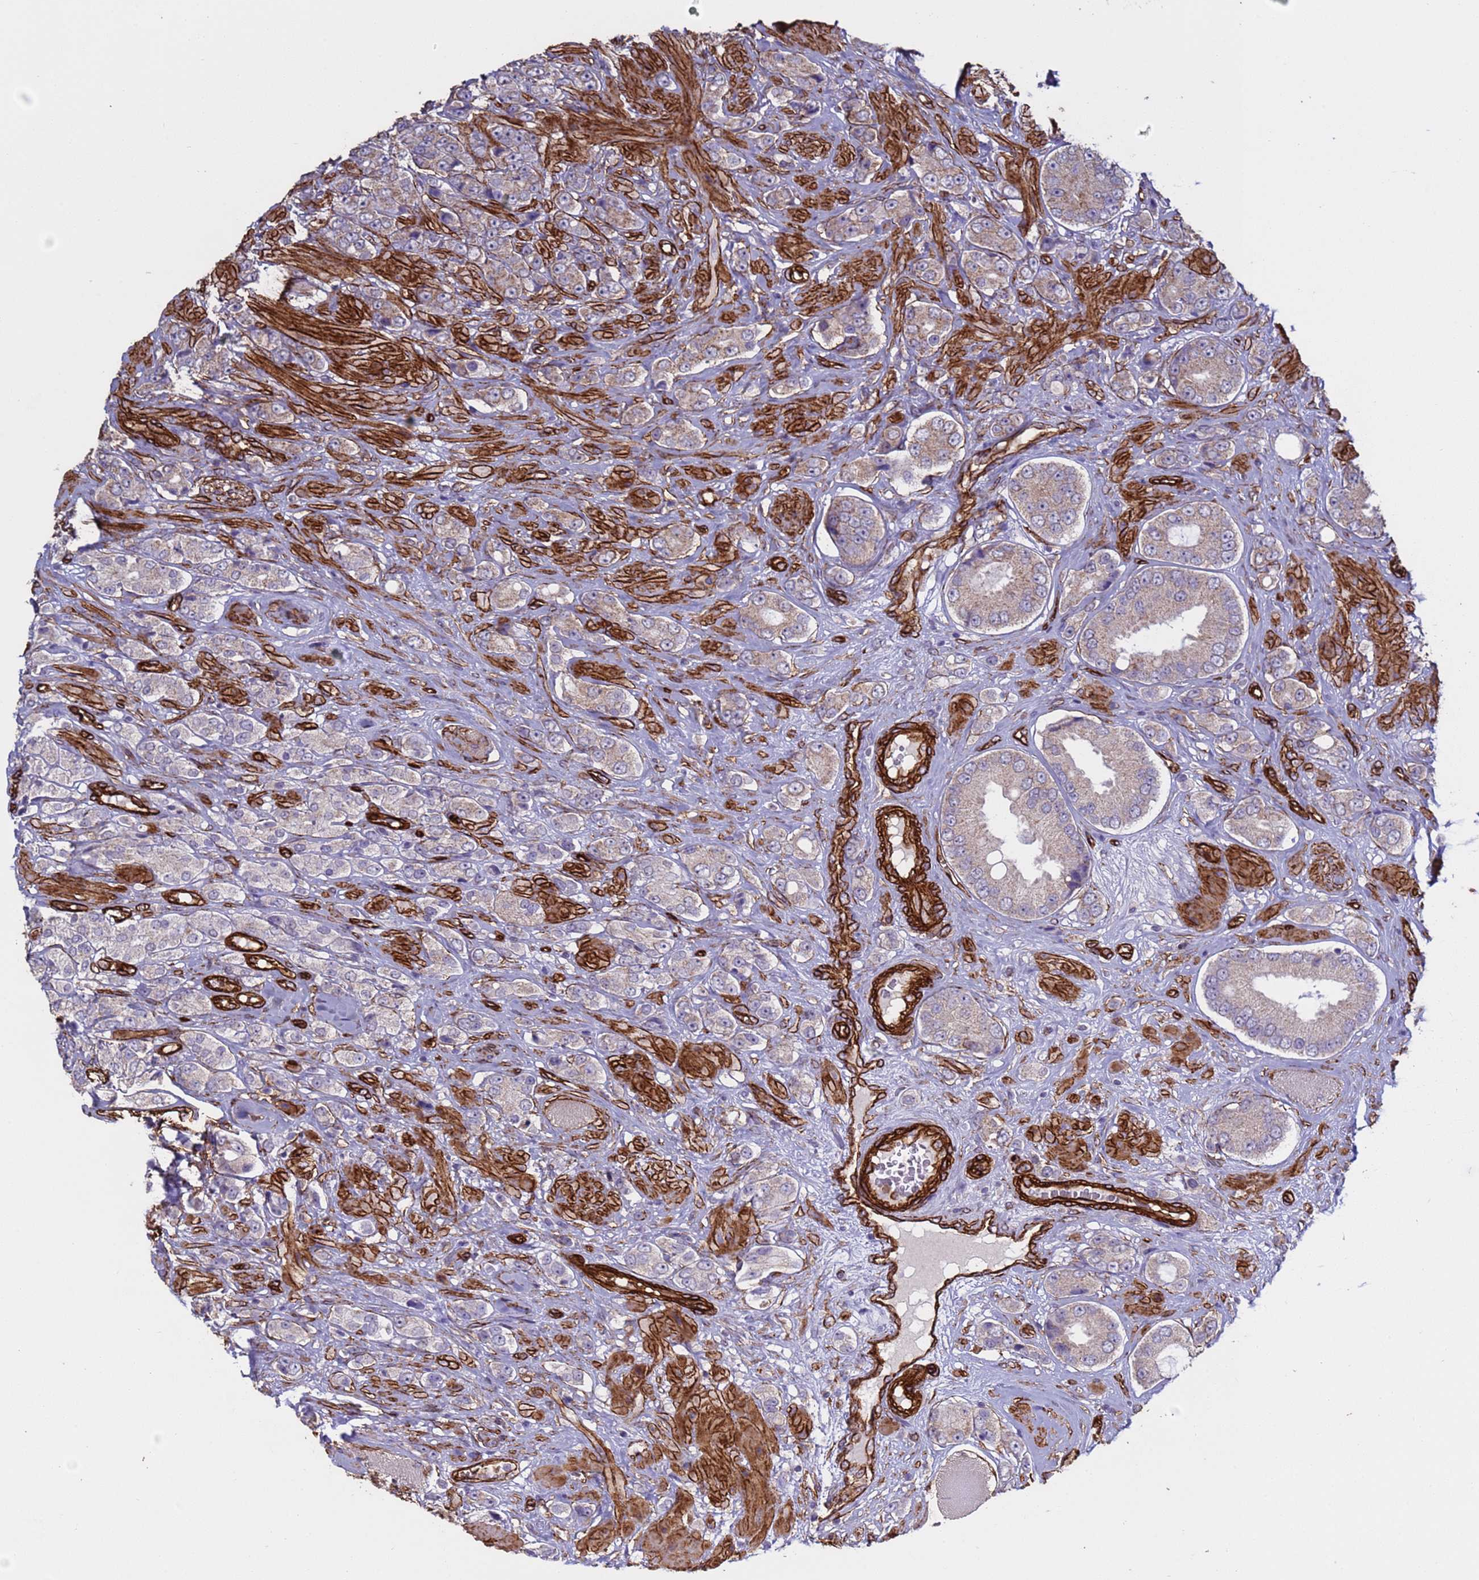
{"staining": {"intensity": "weak", "quantity": "<25%", "location": "cytoplasmic/membranous"}, "tissue": "prostate cancer", "cell_type": "Tumor cells", "image_type": "cancer", "snomed": [{"axis": "morphology", "description": "Adenocarcinoma, High grade"}, {"axis": "topography", "description": "Prostate and seminal vesicle, NOS"}], "caption": "DAB immunohistochemical staining of prostate high-grade adenocarcinoma displays no significant positivity in tumor cells. (DAB immunohistochemistry (IHC) visualized using brightfield microscopy, high magnification).", "gene": "GASK1A", "patient": {"sex": "male", "age": 64}}